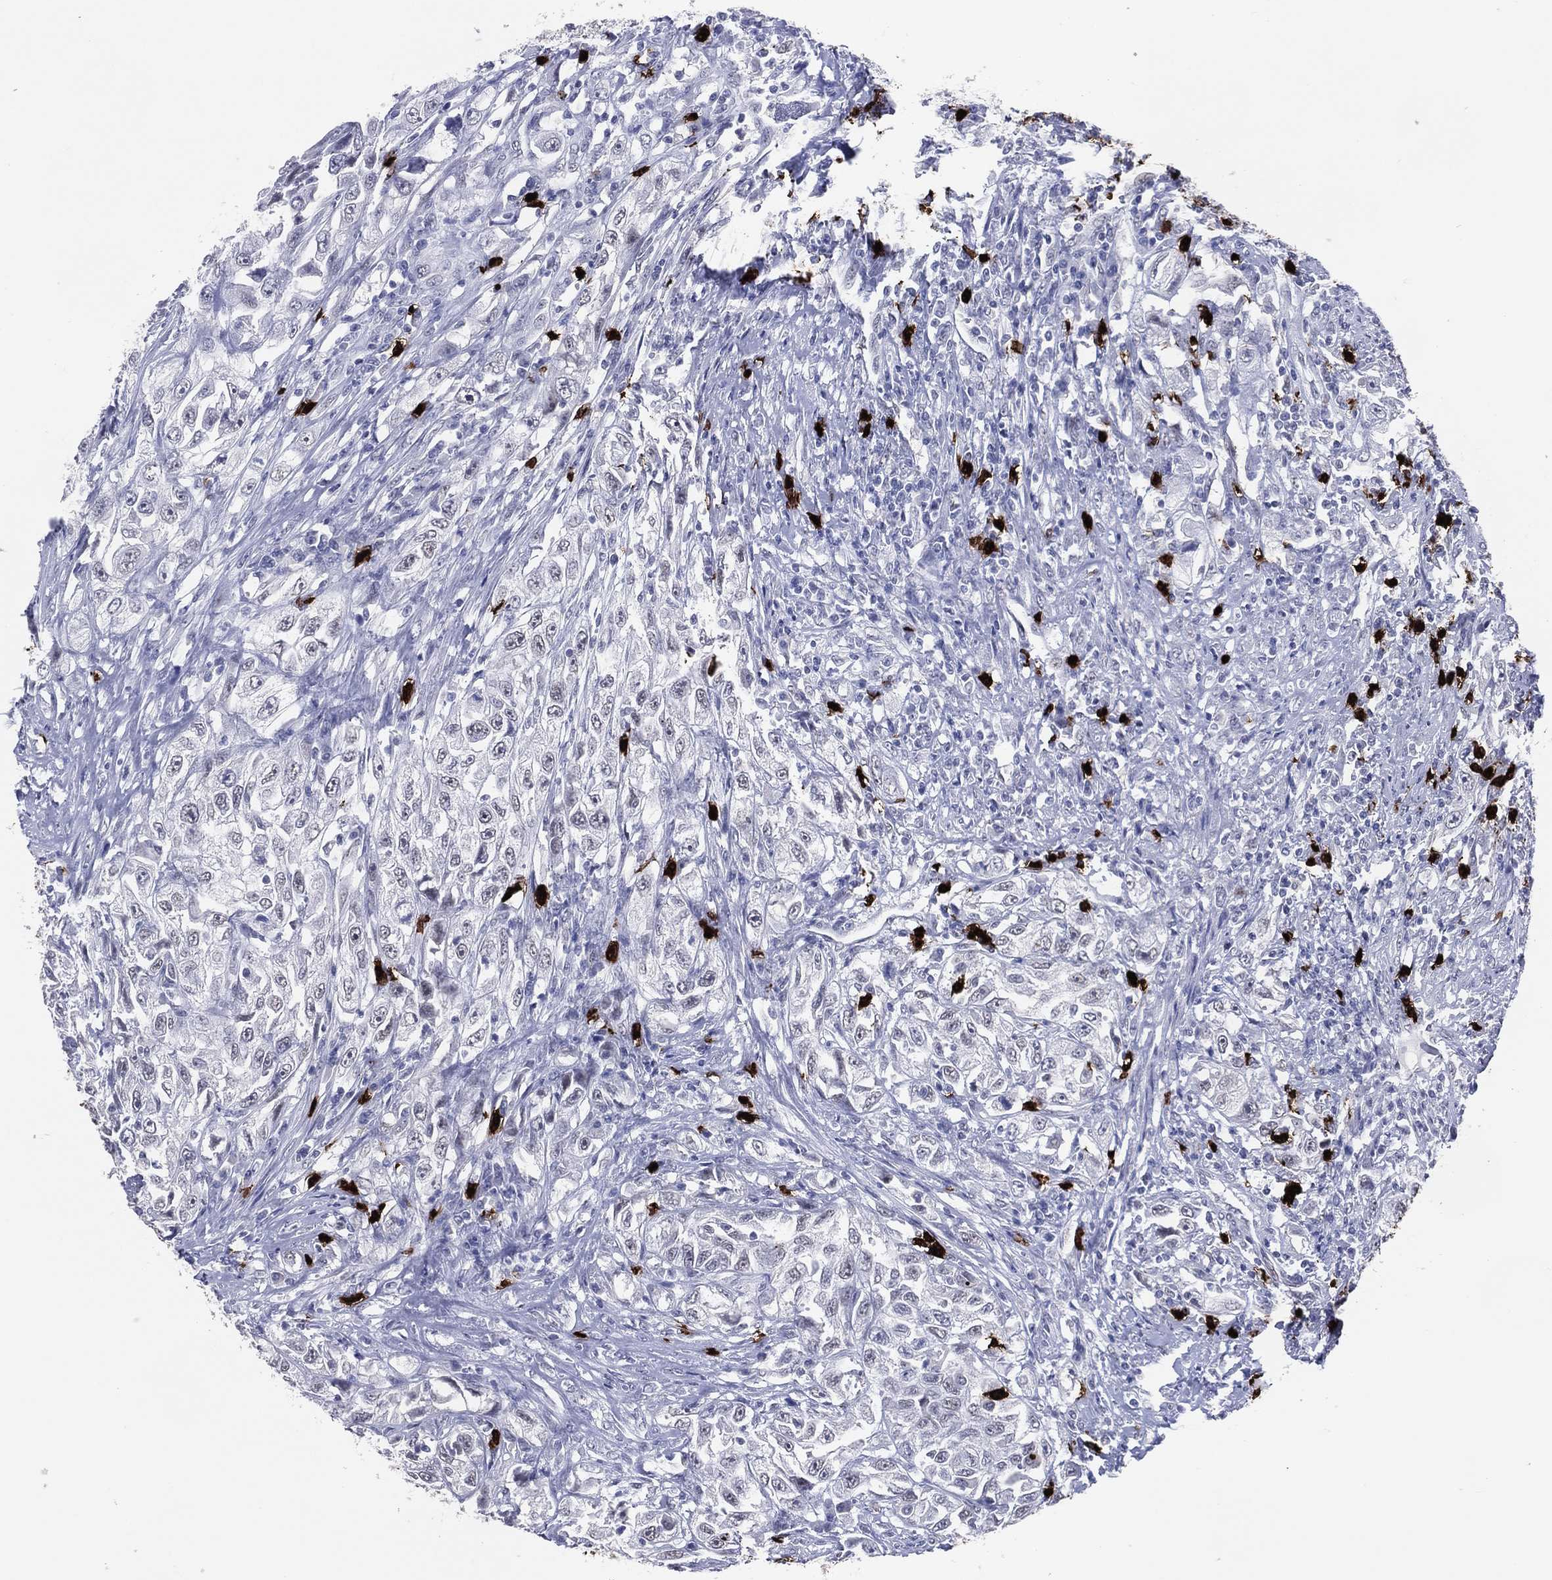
{"staining": {"intensity": "negative", "quantity": "none", "location": "none"}, "tissue": "urothelial cancer", "cell_type": "Tumor cells", "image_type": "cancer", "snomed": [{"axis": "morphology", "description": "Urothelial carcinoma, High grade"}, {"axis": "topography", "description": "Urinary bladder"}], "caption": "A high-resolution histopathology image shows IHC staining of urothelial cancer, which displays no significant positivity in tumor cells. (Brightfield microscopy of DAB immunohistochemistry (IHC) at high magnification).", "gene": "CFAP58", "patient": {"sex": "female", "age": 56}}